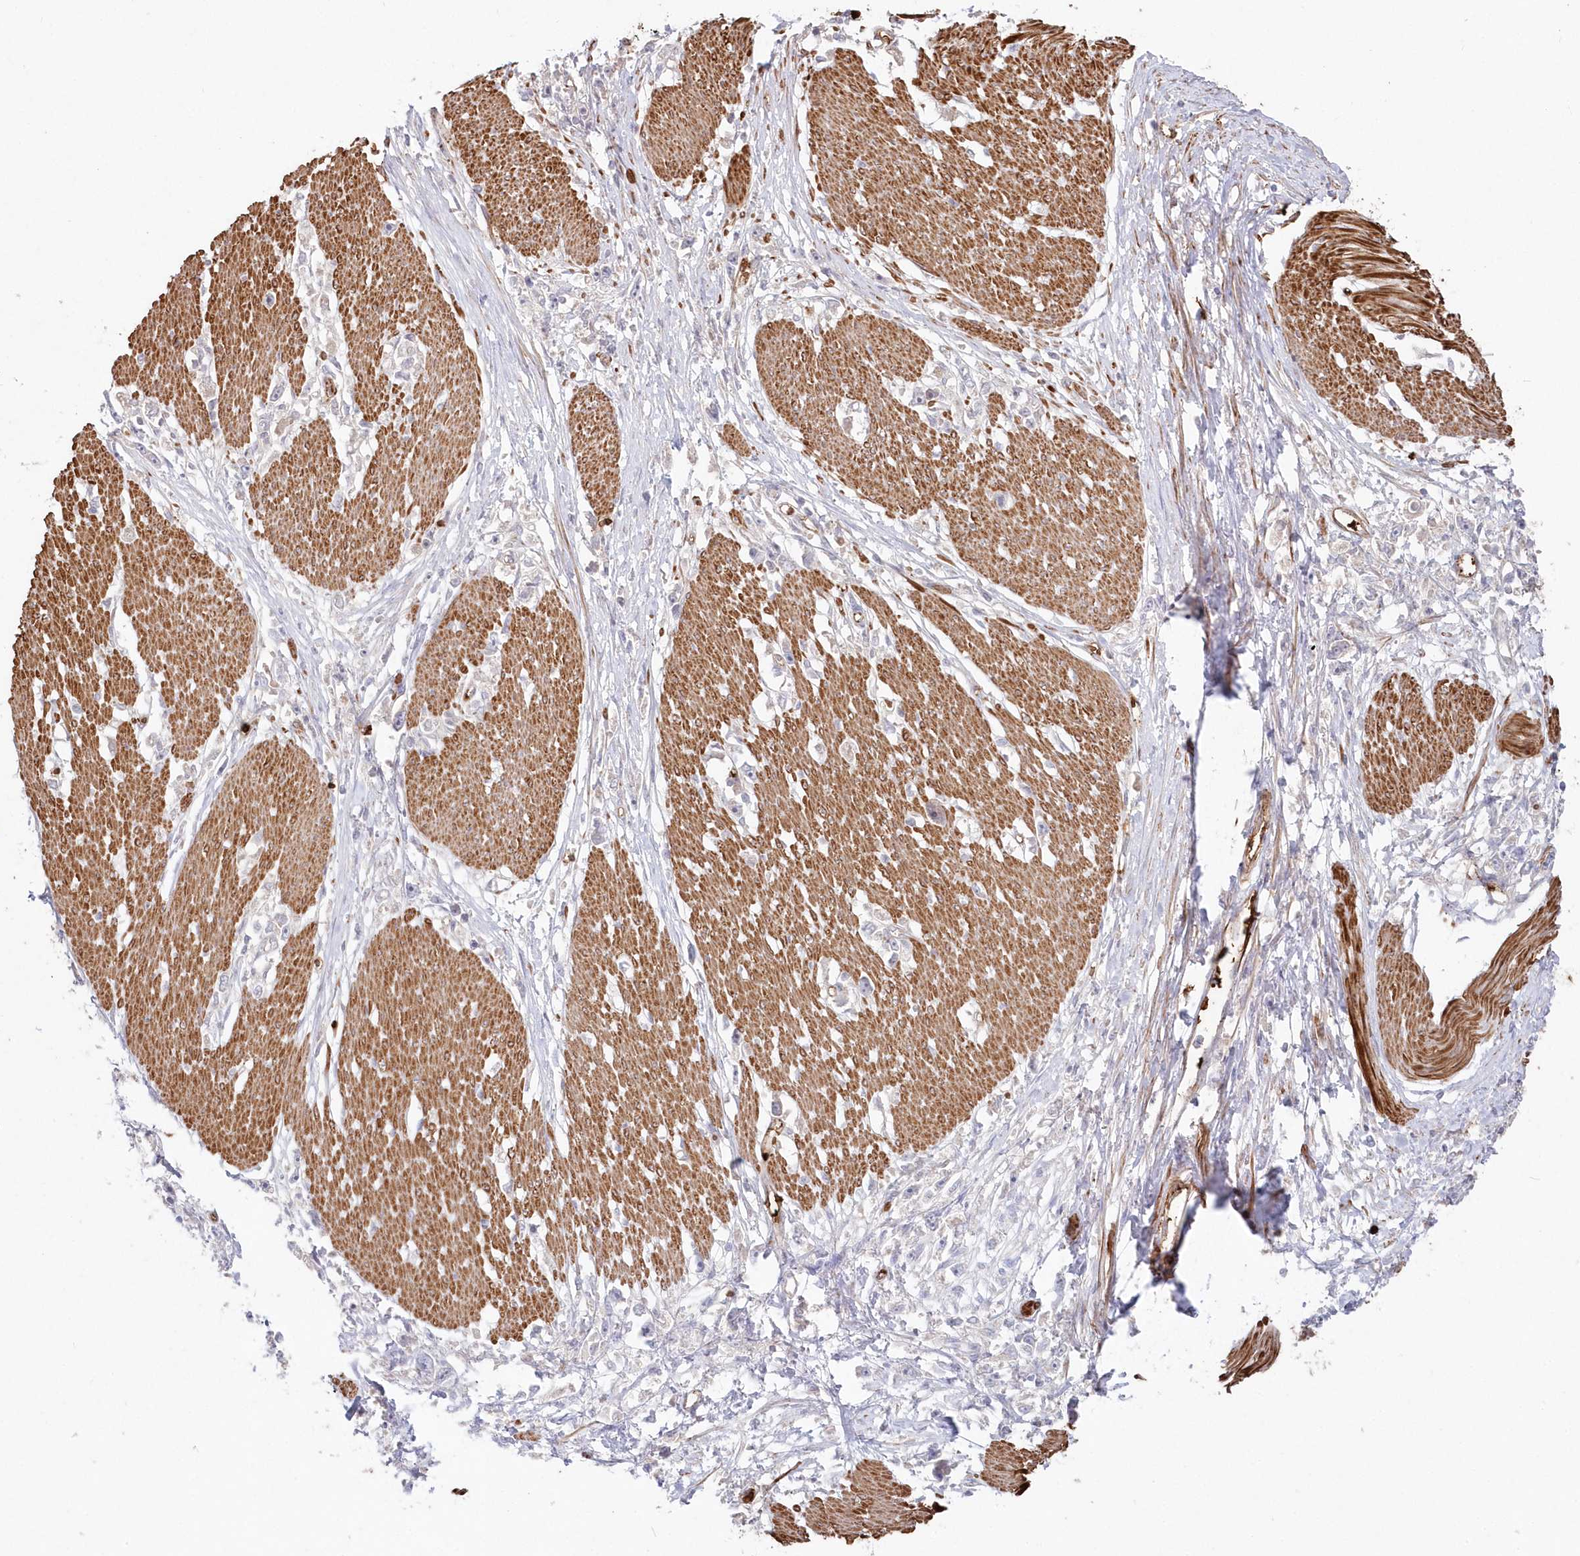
{"staining": {"intensity": "negative", "quantity": "none", "location": "none"}, "tissue": "stomach cancer", "cell_type": "Tumor cells", "image_type": "cancer", "snomed": [{"axis": "morphology", "description": "Adenocarcinoma, NOS"}, {"axis": "topography", "description": "Stomach"}], "caption": "Protein analysis of adenocarcinoma (stomach) demonstrates no significant staining in tumor cells.", "gene": "SERINC1", "patient": {"sex": "female", "age": 59}}